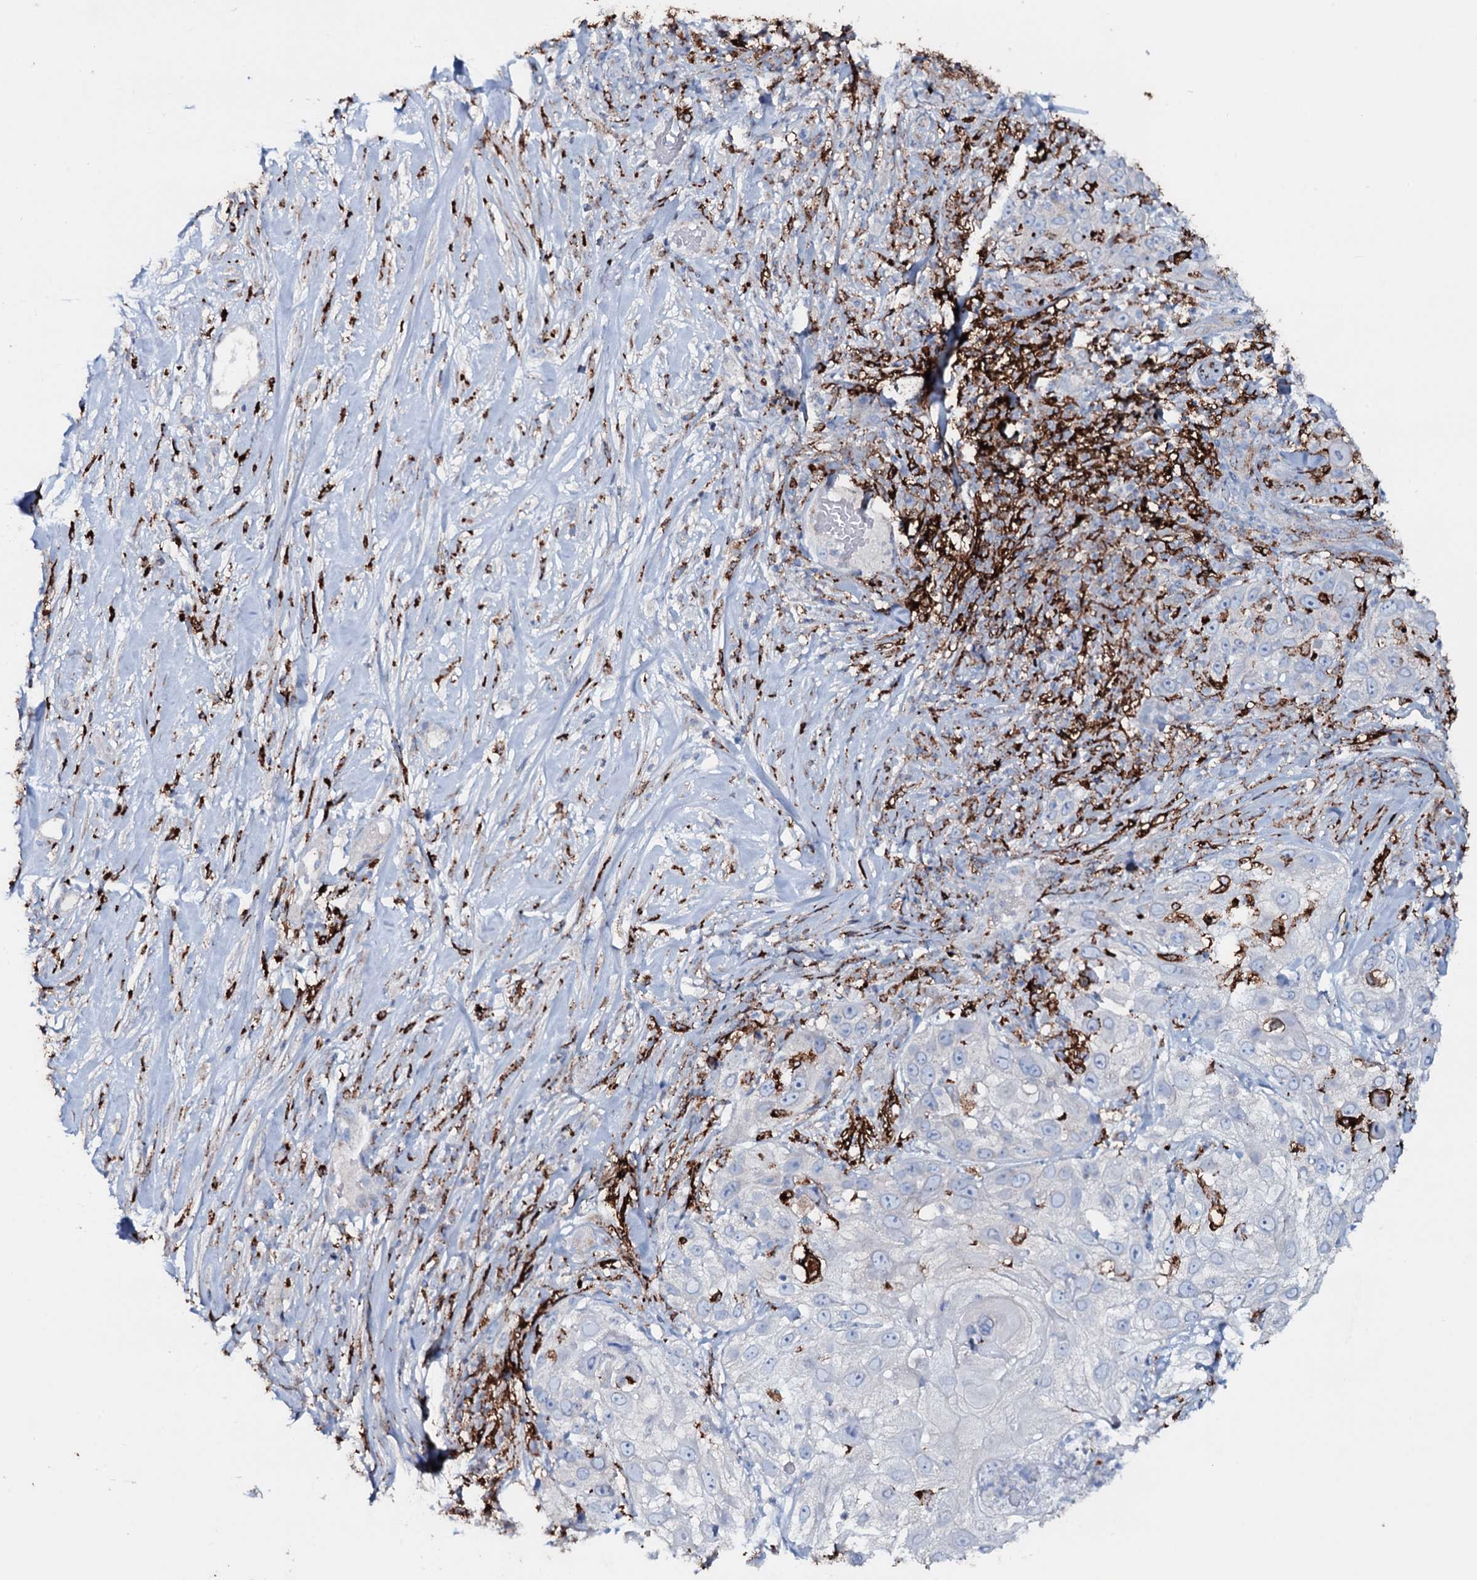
{"staining": {"intensity": "negative", "quantity": "none", "location": "none"}, "tissue": "skin cancer", "cell_type": "Tumor cells", "image_type": "cancer", "snomed": [{"axis": "morphology", "description": "Squamous cell carcinoma, NOS"}, {"axis": "topography", "description": "Skin"}], "caption": "The micrograph displays no significant positivity in tumor cells of skin cancer.", "gene": "OSBPL2", "patient": {"sex": "female", "age": 44}}